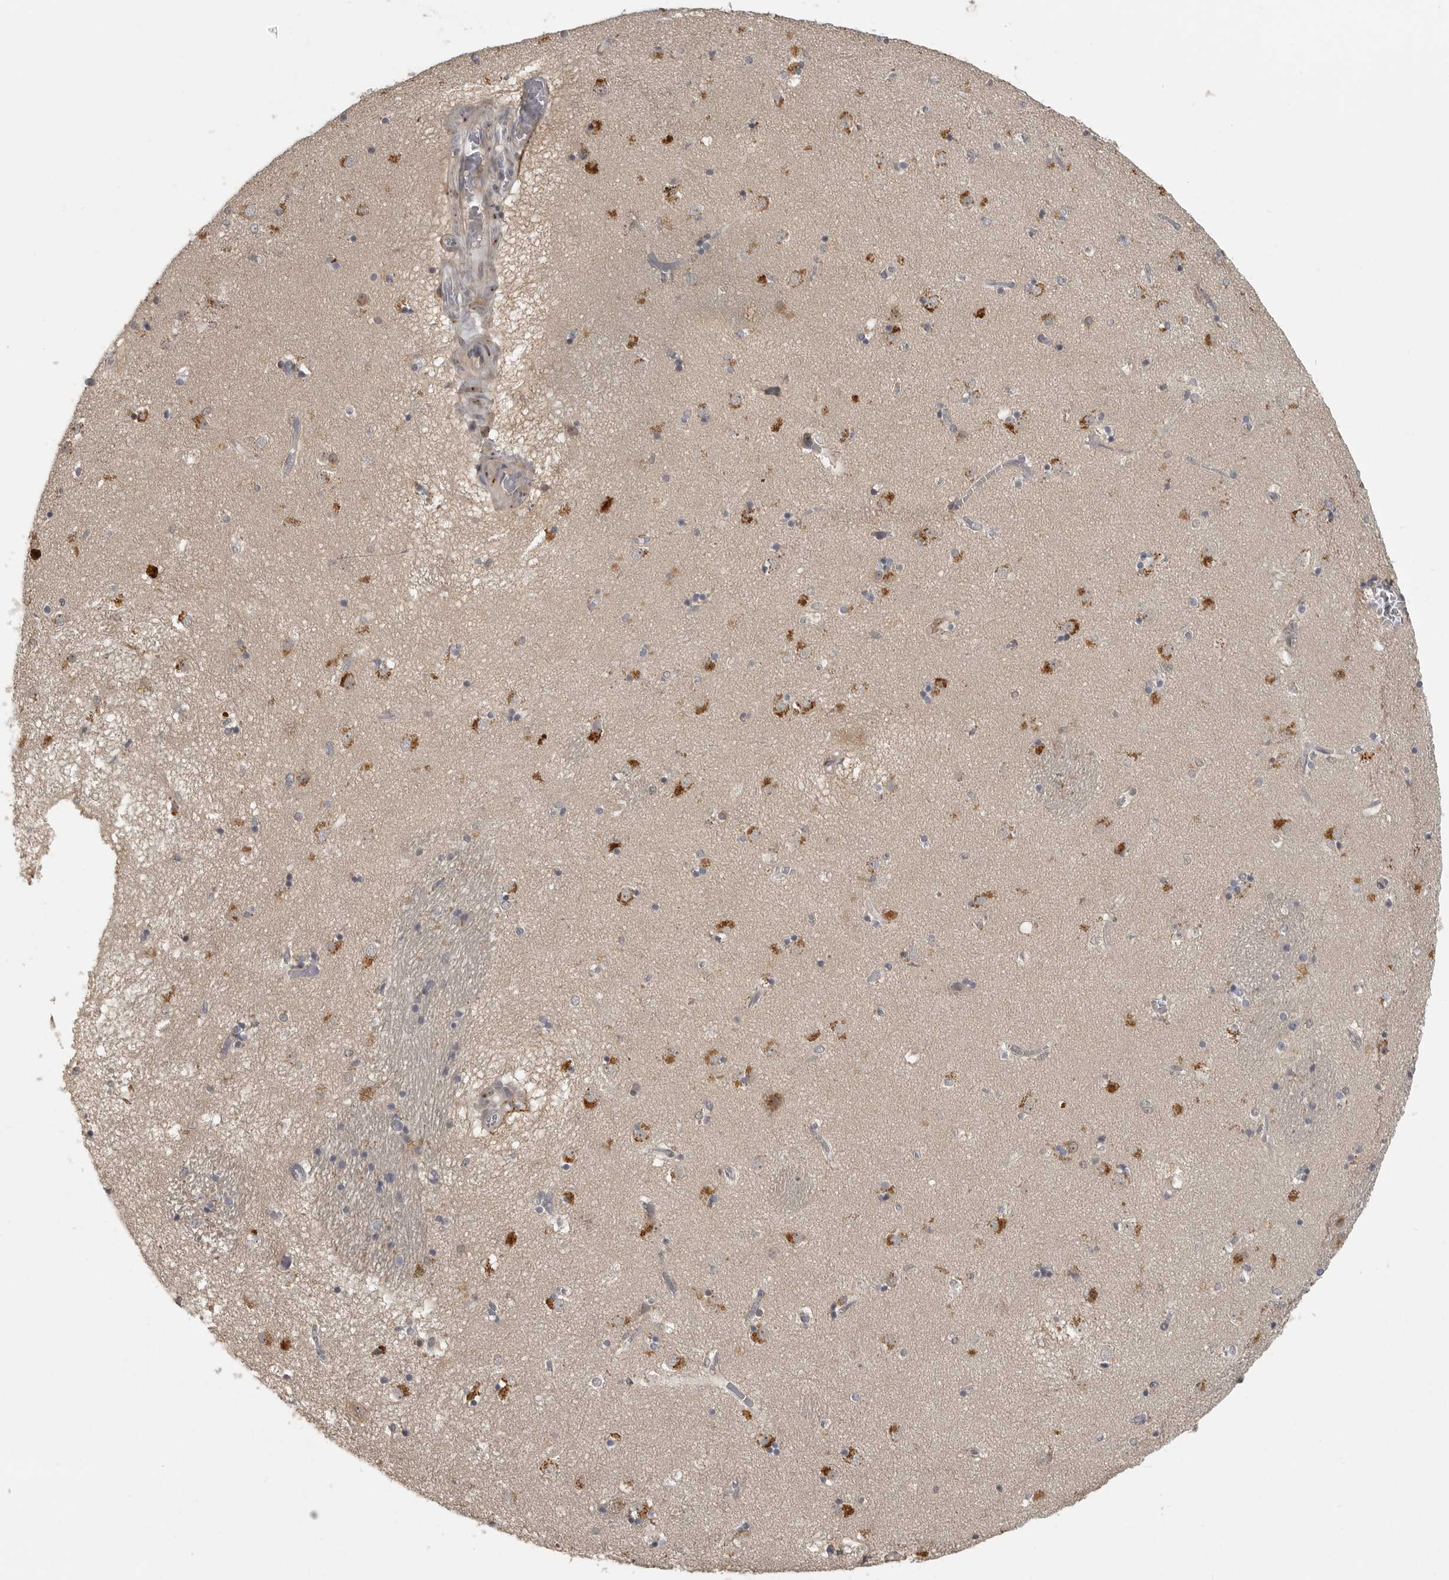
{"staining": {"intensity": "negative", "quantity": "none", "location": "none"}, "tissue": "caudate", "cell_type": "Glial cells", "image_type": "normal", "snomed": [{"axis": "morphology", "description": "Normal tissue, NOS"}, {"axis": "topography", "description": "Lateral ventricle wall"}], "caption": "This is an immunohistochemistry (IHC) histopathology image of normal caudate. There is no positivity in glial cells.", "gene": "UROD", "patient": {"sex": "male", "age": 70}}